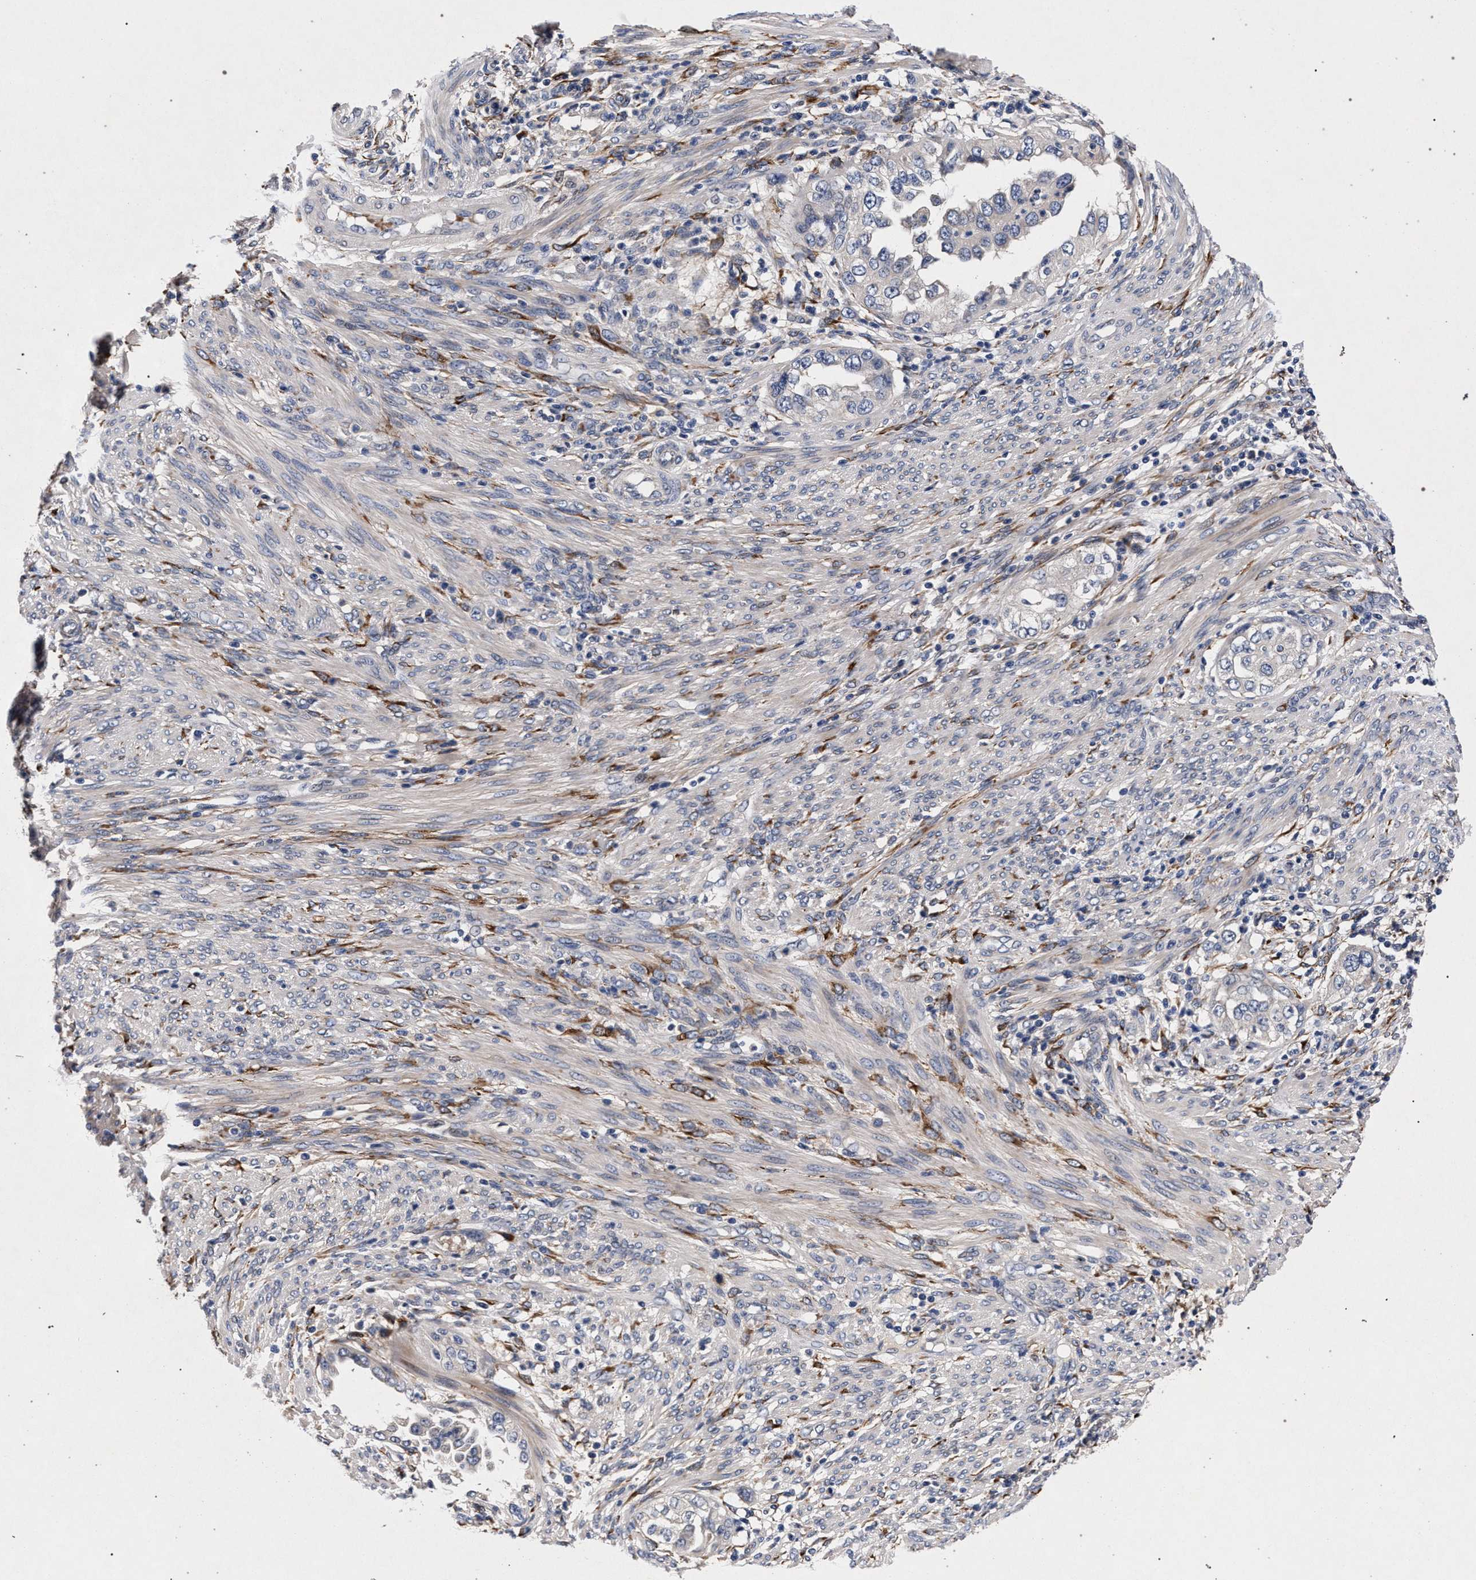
{"staining": {"intensity": "negative", "quantity": "none", "location": "none"}, "tissue": "endometrial cancer", "cell_type": "Tumor cells", "image_type": "cancer", "snomed": [{"axis": "morphology", "description": "Adenocarcinoma, NOS"}, {"axis": "topography", "description": "Endometrium"}], "caption": "Immunohistochemistry photomicrograph of neoplastic tissue: human adenocarcinoma (endometrial) stained with DAB (3,3'-diaminobenzidine) displays no significant protein expression in tumor cells.", "gene": "NEK7", "patient": {"sex": "female", "age": 85}}